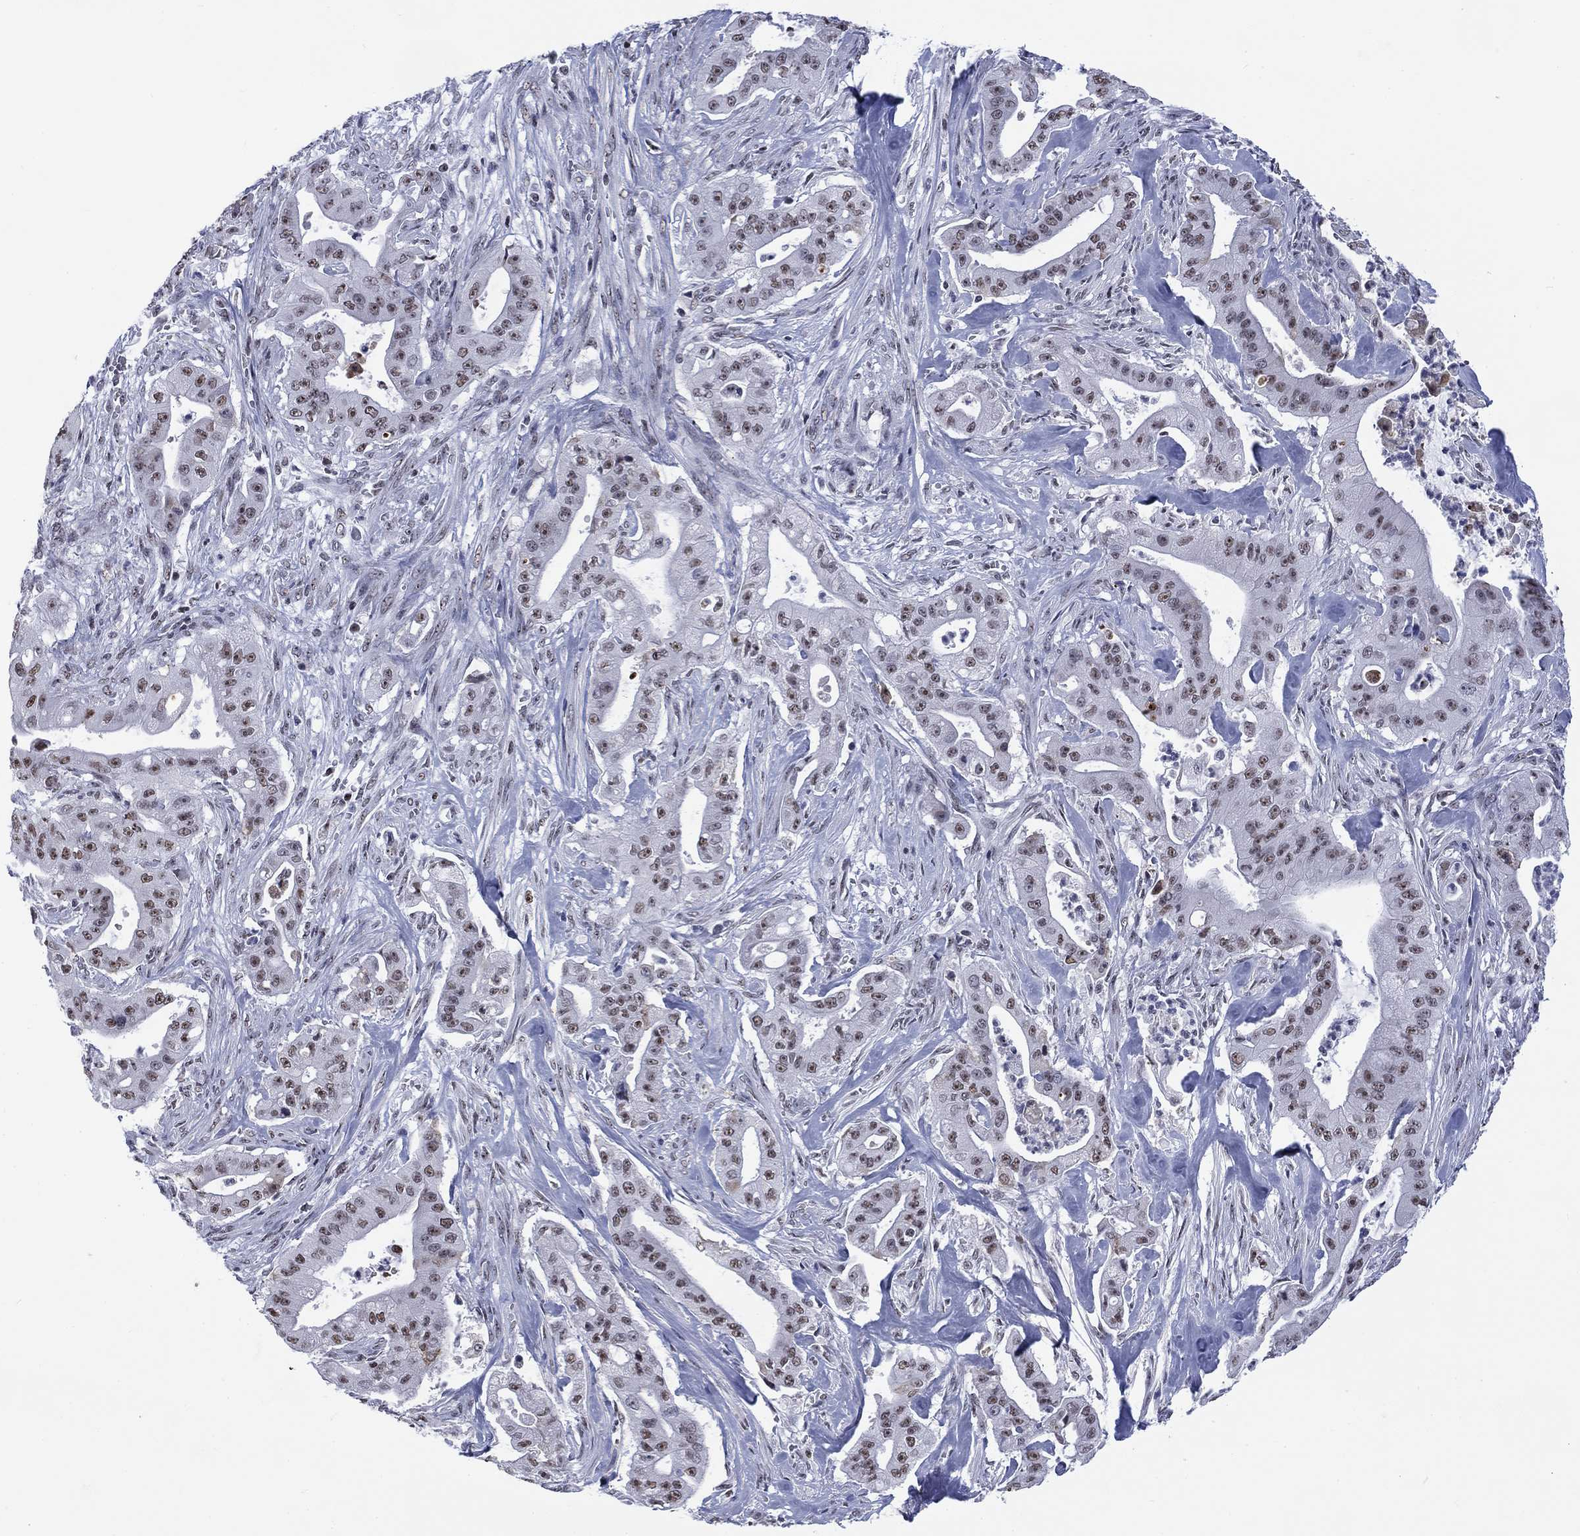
{"staining": {"intensity": "moderate", "quantity": "25%-75%", "location": "nuclear"}, "tissue": "pancreatic cancer", "cell_type": "Tumor cells", "image_type": "cancer", "snomed": [{"axis": "morphology", "description": "Normal tissue, NOS"}, {"axis": "morphology", "description": "Inflammation, NOS"}, {"axis": "morphology", "description": "Adenocarcinoma, NOS"}, {"axis": "topography", "description": "Pancreas"}], "caption": "Tumor cells reveal medium levels of moderate nuclear staining in approximately 25%-75% of cells in human pancreatic adenocarcinoma.", "gene": "CSRNP3", "patient": {"sex": "male", "age": 57}}